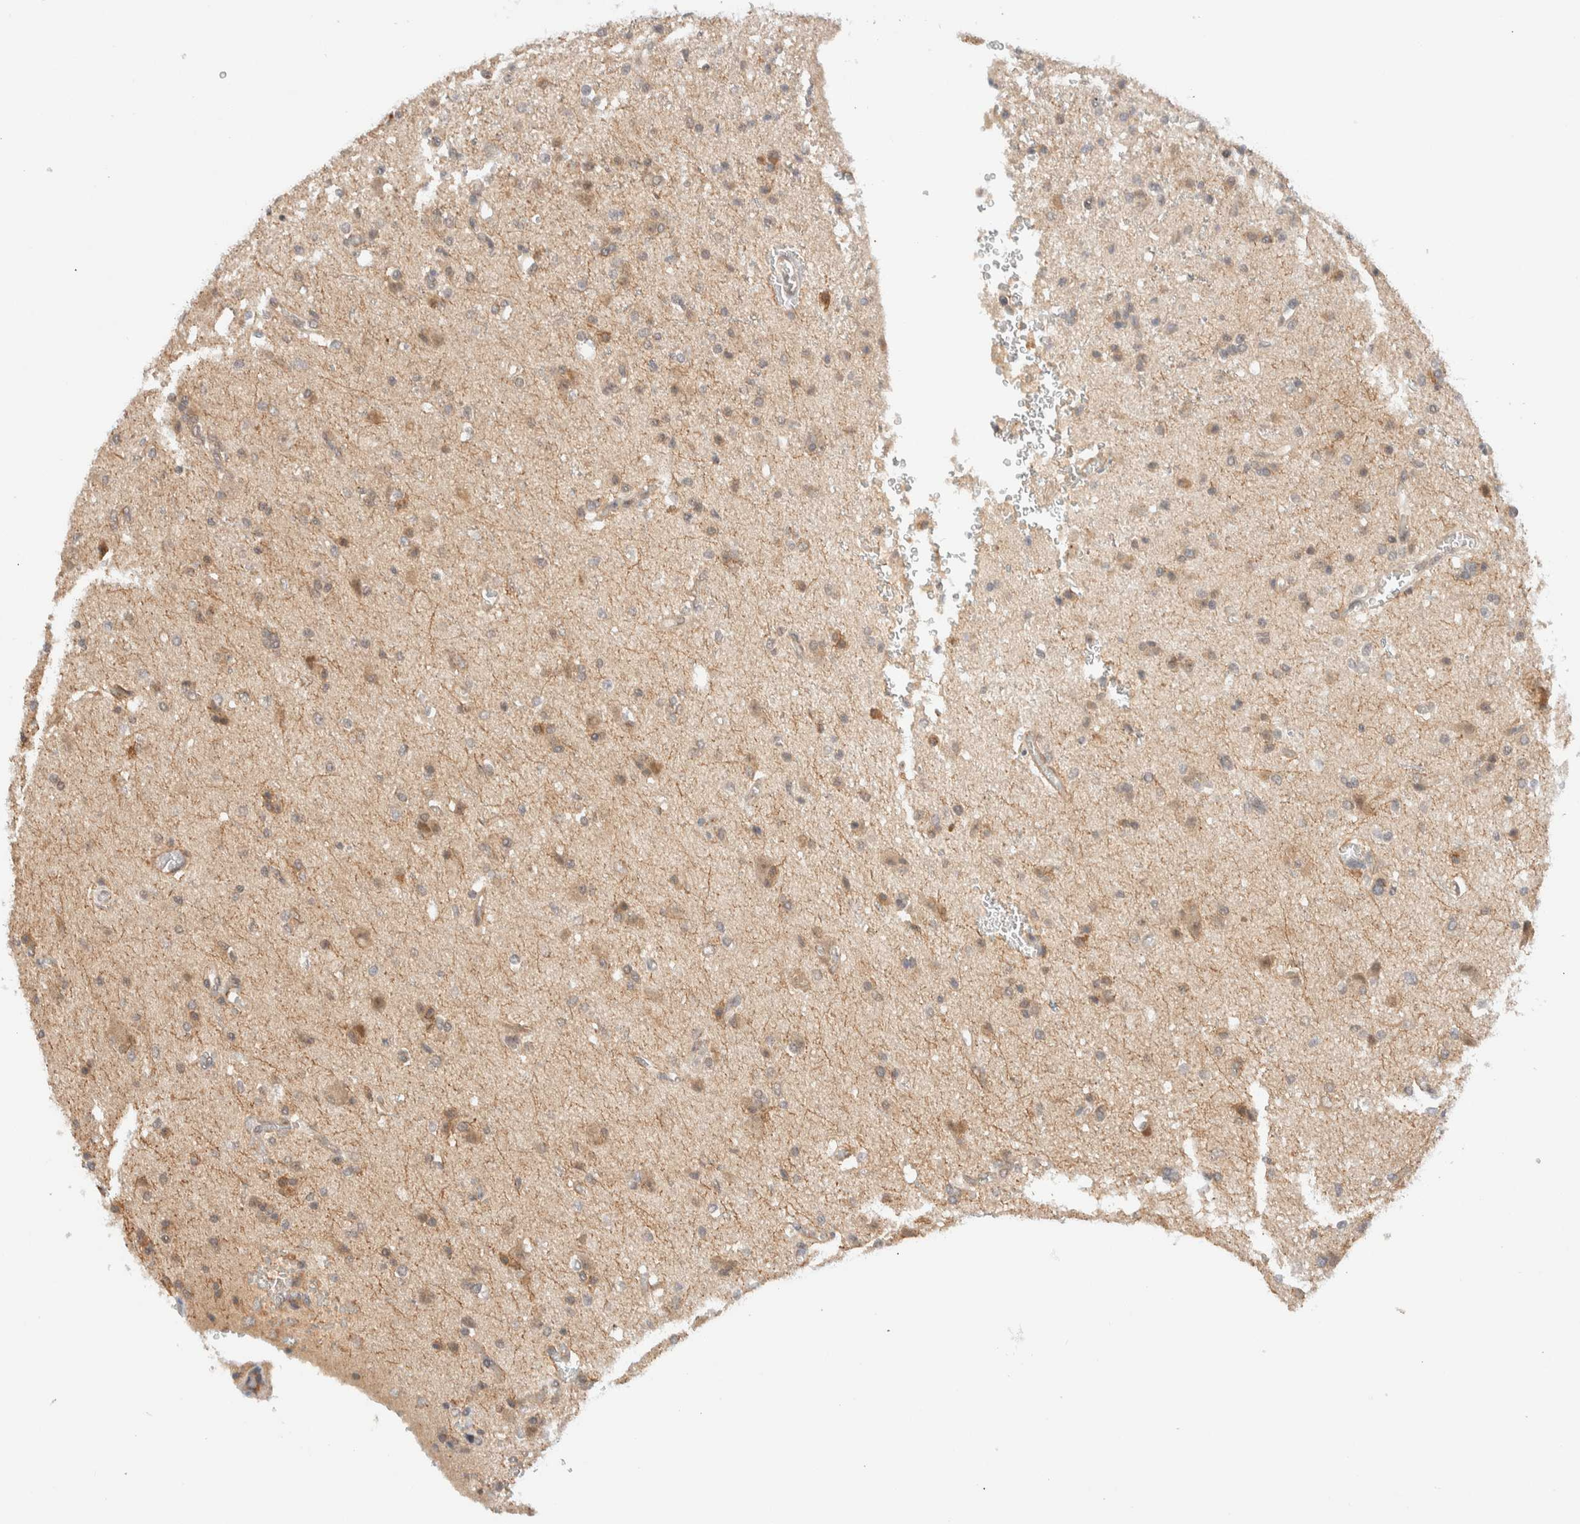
{"staining": {"intensity": "weak", "quantity": ">75%", "location": "cytoplasmic/membranous"}, "tissue": "glioma", "cell_type": "Tumor cells", "image_type": "cancer", "snomed": [{"axis": "morphology", "description": "Glioma, malignant, High grade"}, {"axis": "topography", "description": "Brain"}], "caption": "A brown stain shows weak cytoplasmic/membranous expression of a protein in human high-grade glioma (malignant) tumor cells. (DAB (3,3'-diaminobenzidine) = brown stain, brightfield microscopy at high magnification).", "gene": "C8orf76", "patient": {"sex": "male", "age": 47}}